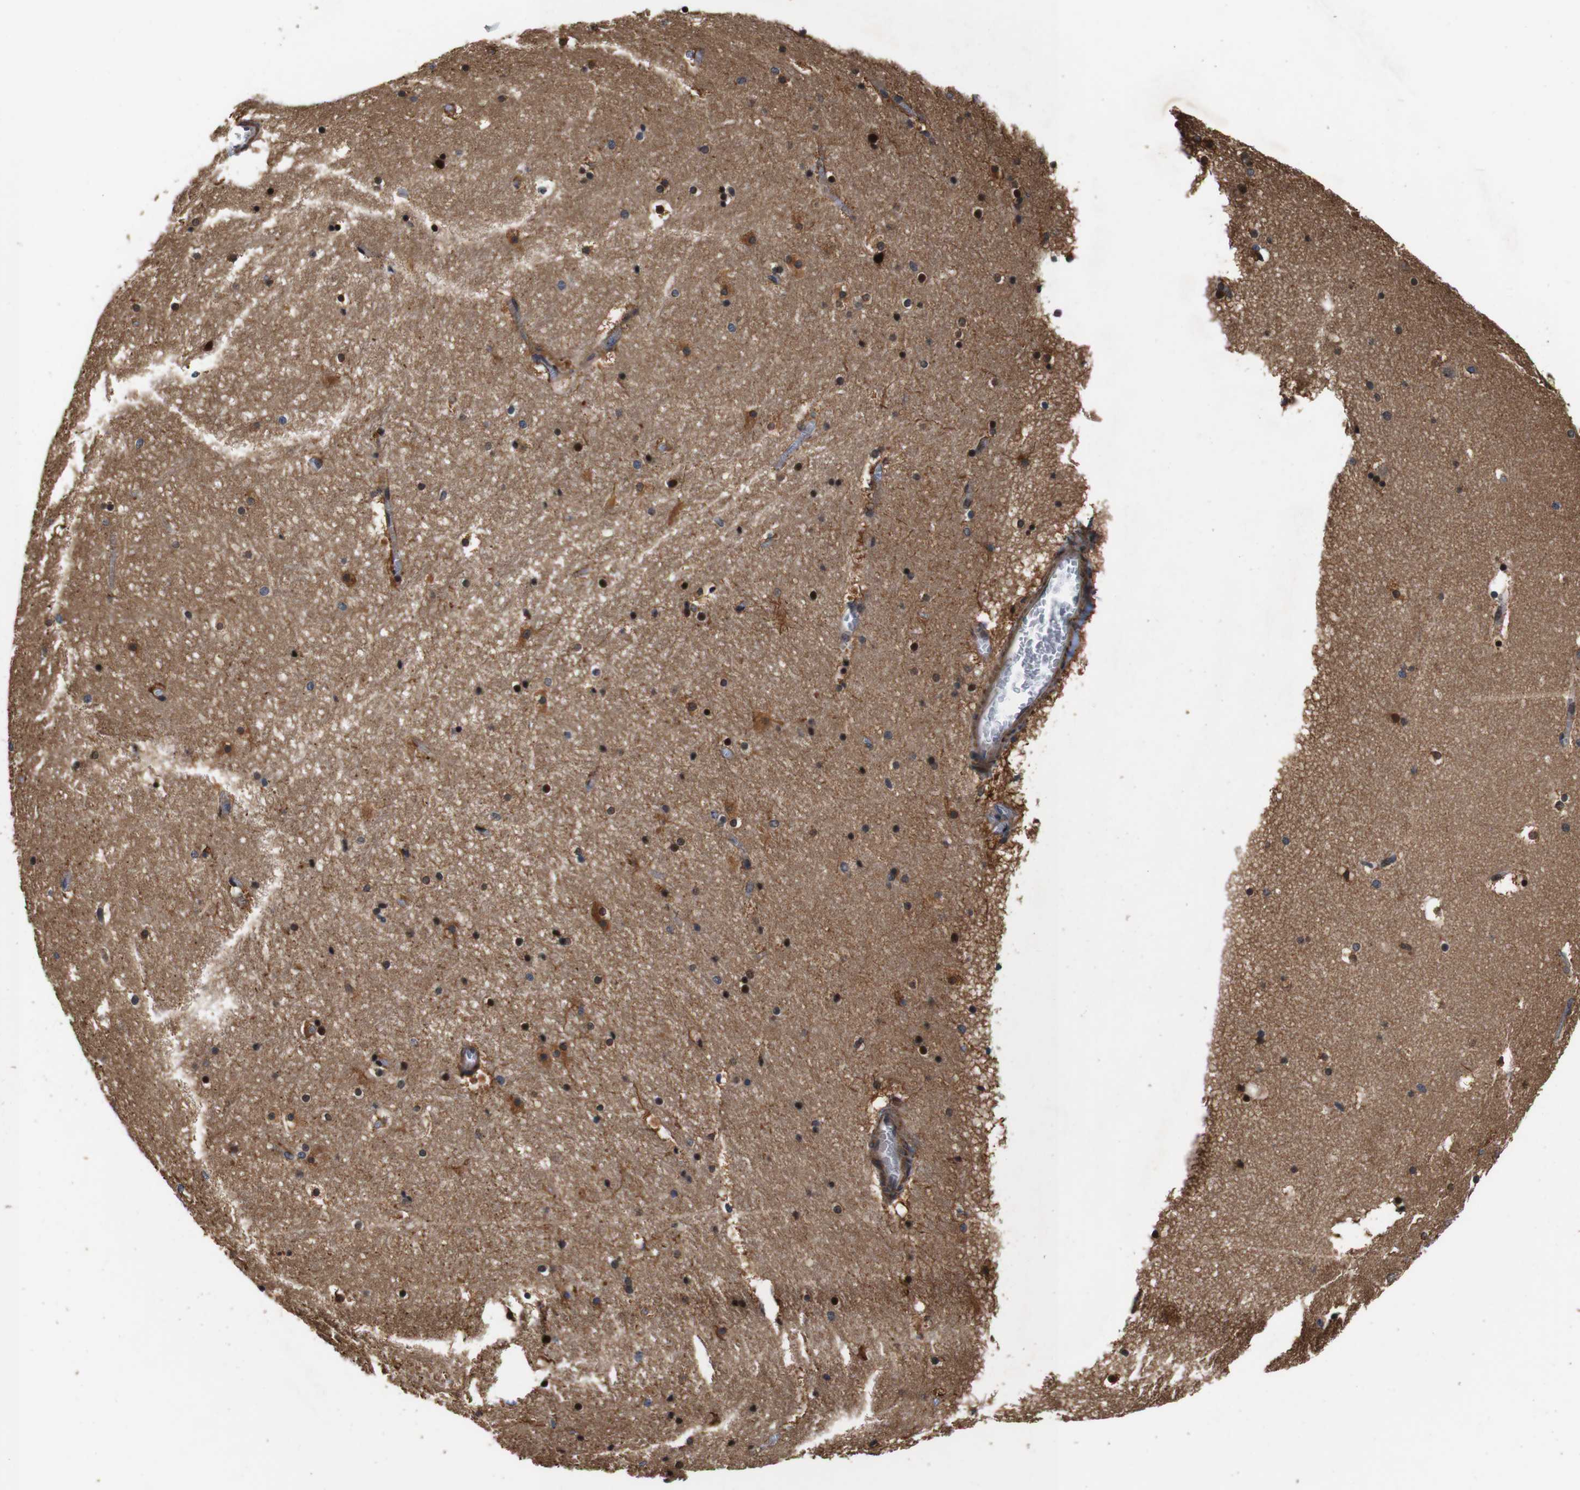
{"staining": {"intensity": "strong", "quantity": ">75%", "location": "nuclear"}, "tissue": "hippocampus", "cell_type": "Glial cells", "image_type": "normal", "snomed": [{"axis": "morphology", "description": "Normal tissue, NOS"}, {"axis": "topography", "description": "Hippocampus"}], "caption": "A brown stain highlights strong nuclear expression of a protein in glial cells of benign human hippocampus.", "gene": "LRP4", "patient": {"sex": "male", "age": 45}}